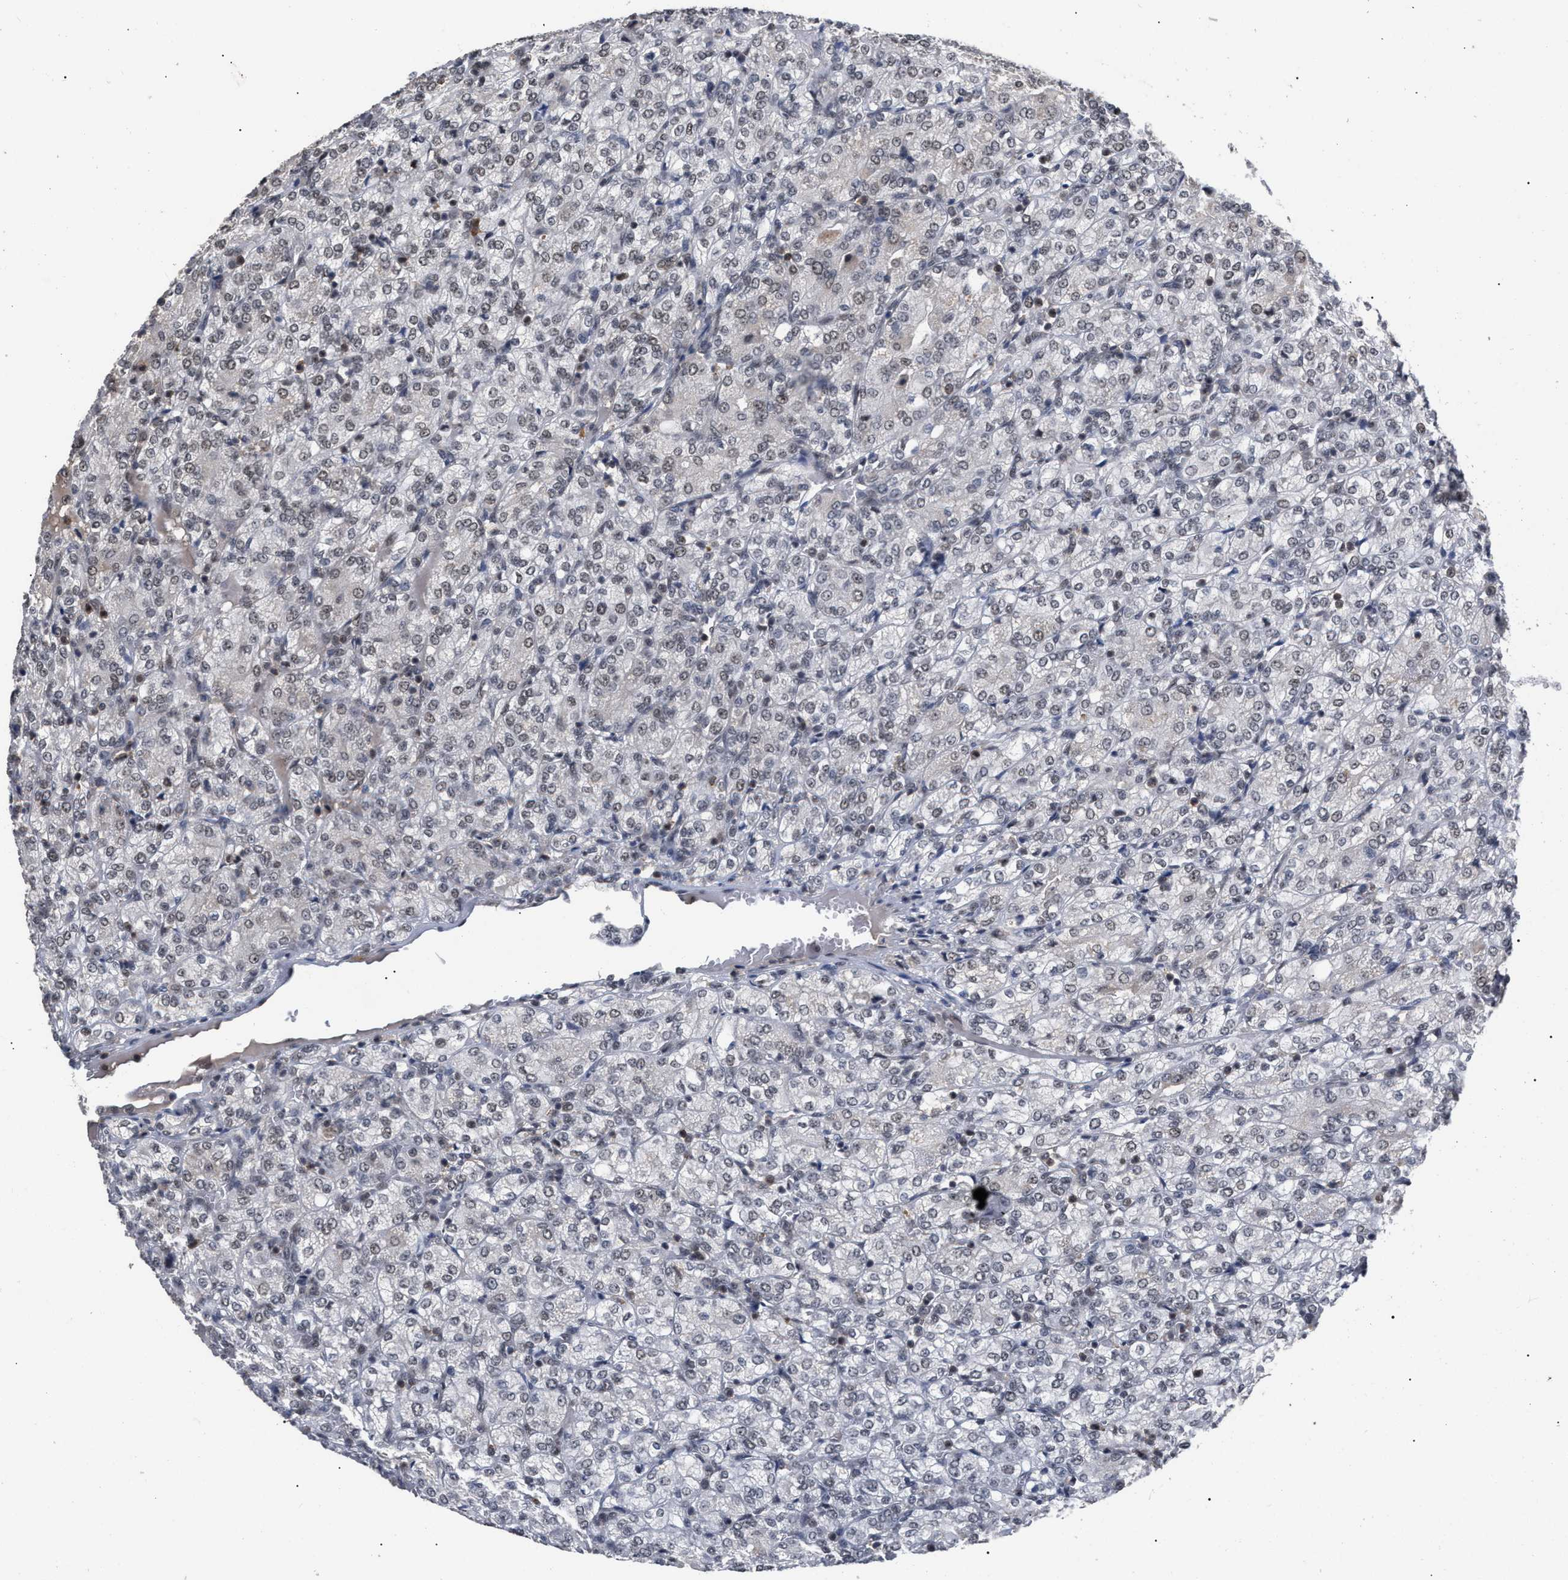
{"staining": {"intensity": "weak", "quantity": "25%-75%", "location": "nuclear"}, "tissue": "renal cancer", "cell_type": "Tumor cells", "image_type": "cancer", "snomed": [{"axis": "morphology", "description": "Adenocarcinoma, NOS"}, {"axis": "topography", "description": "Kidney"}], "caption": "Immunohistochemical staining of human renal adenocarcinoma exhibits weak nuclear protein staining in about 25%-75% of tumor cells.", "gene": "JAZF1", "patient": {"sex": "male", "age": 77}}